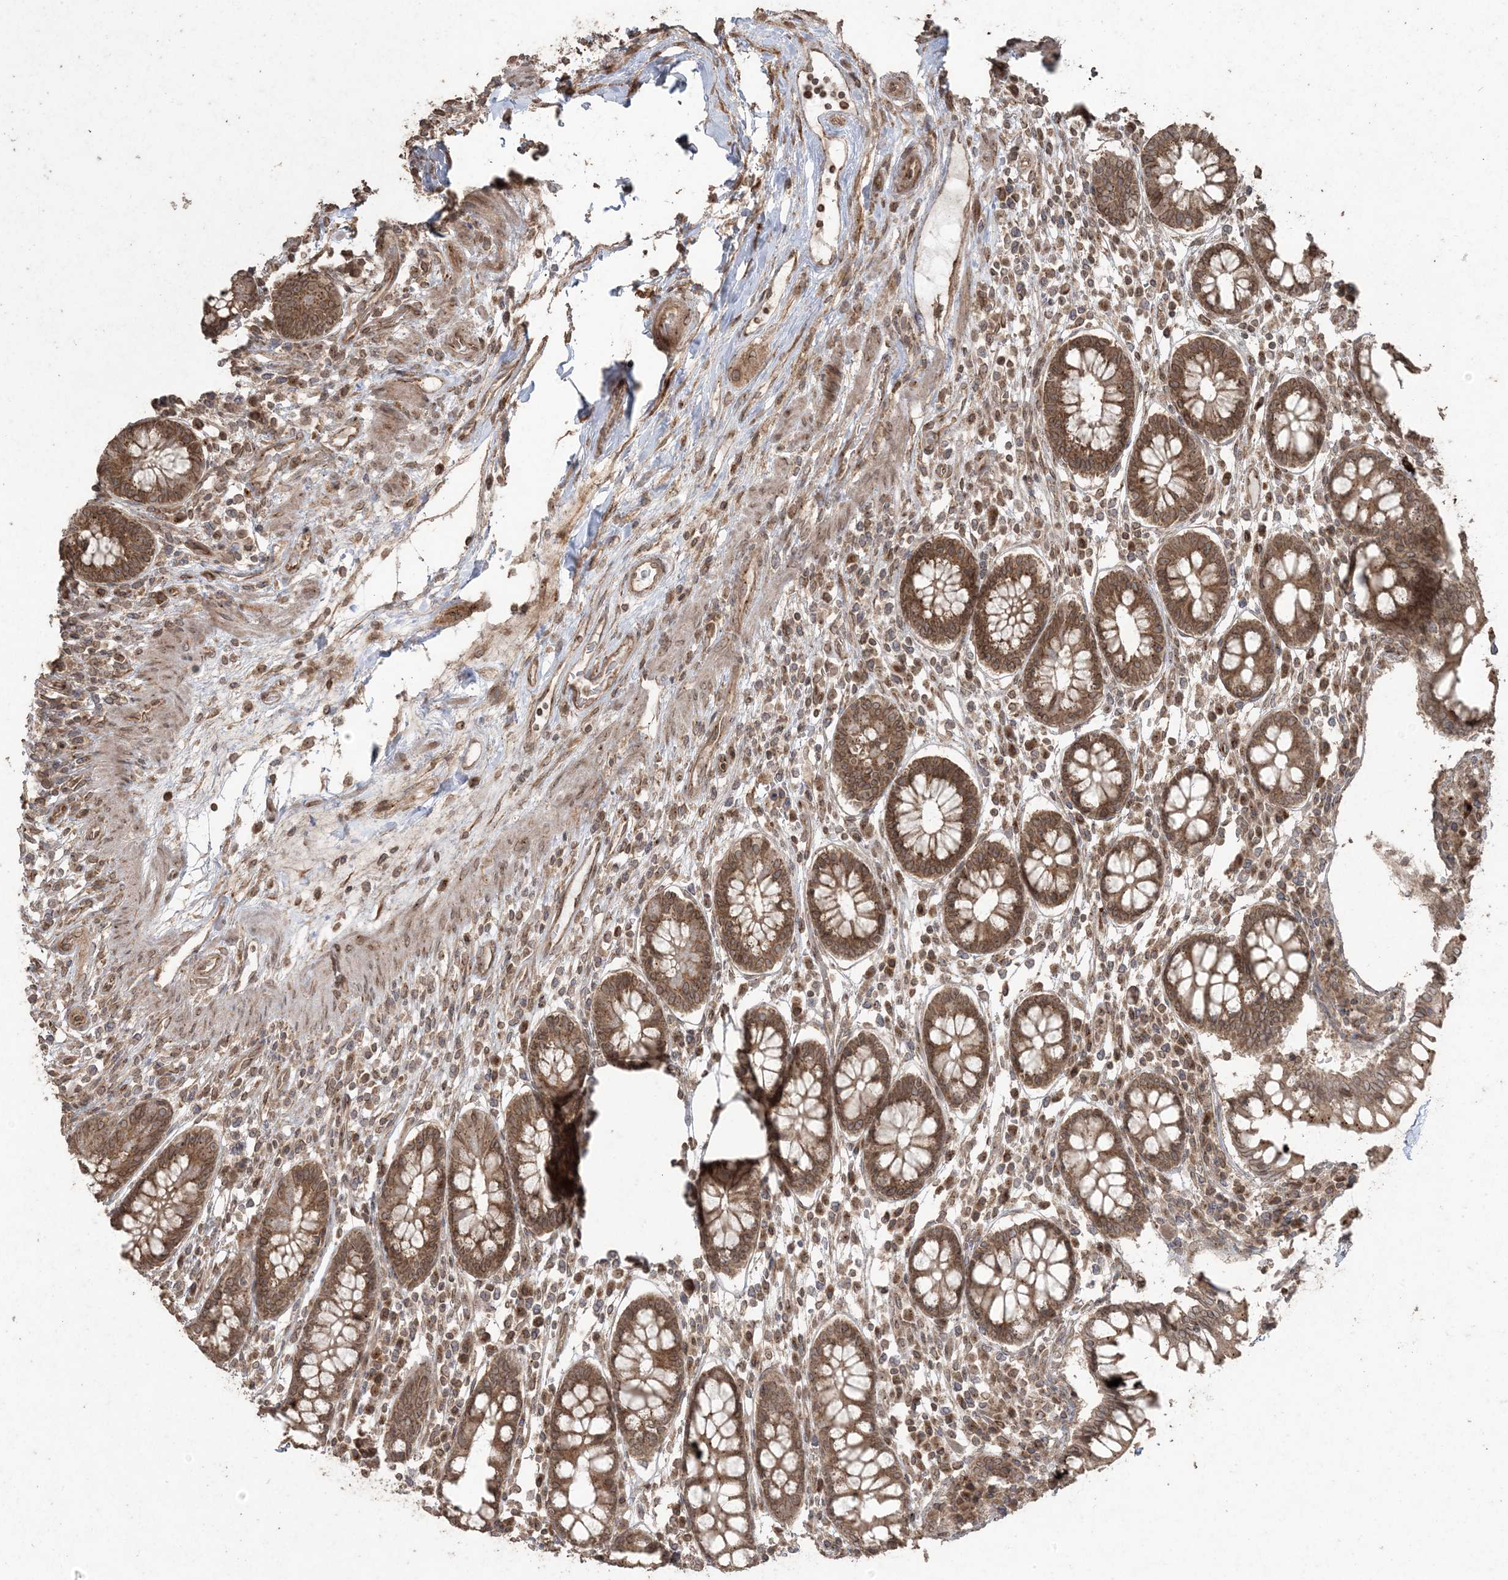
{"staining": {"intensity": "moderate", "quantity": ">75%", "location": "cytoplasmic/membranous"}, "tissue": "colon", "cell_type": "Endothelial cells", "image_type": "normal", "snomed": [{"axis": "morphology", "description": "Normal tissue, NOS"}, {"axis": "topography", "description": "Colon"}], "caption": "Immunohistochemistry image of benign colon stained for a protein (brown), which displays medium levels of moderate cytoplasmic/membranous positivity in about >75% of endothelial cells.", "gene": "DDX19B", "patient": {"sex": "female", "age": 79}}